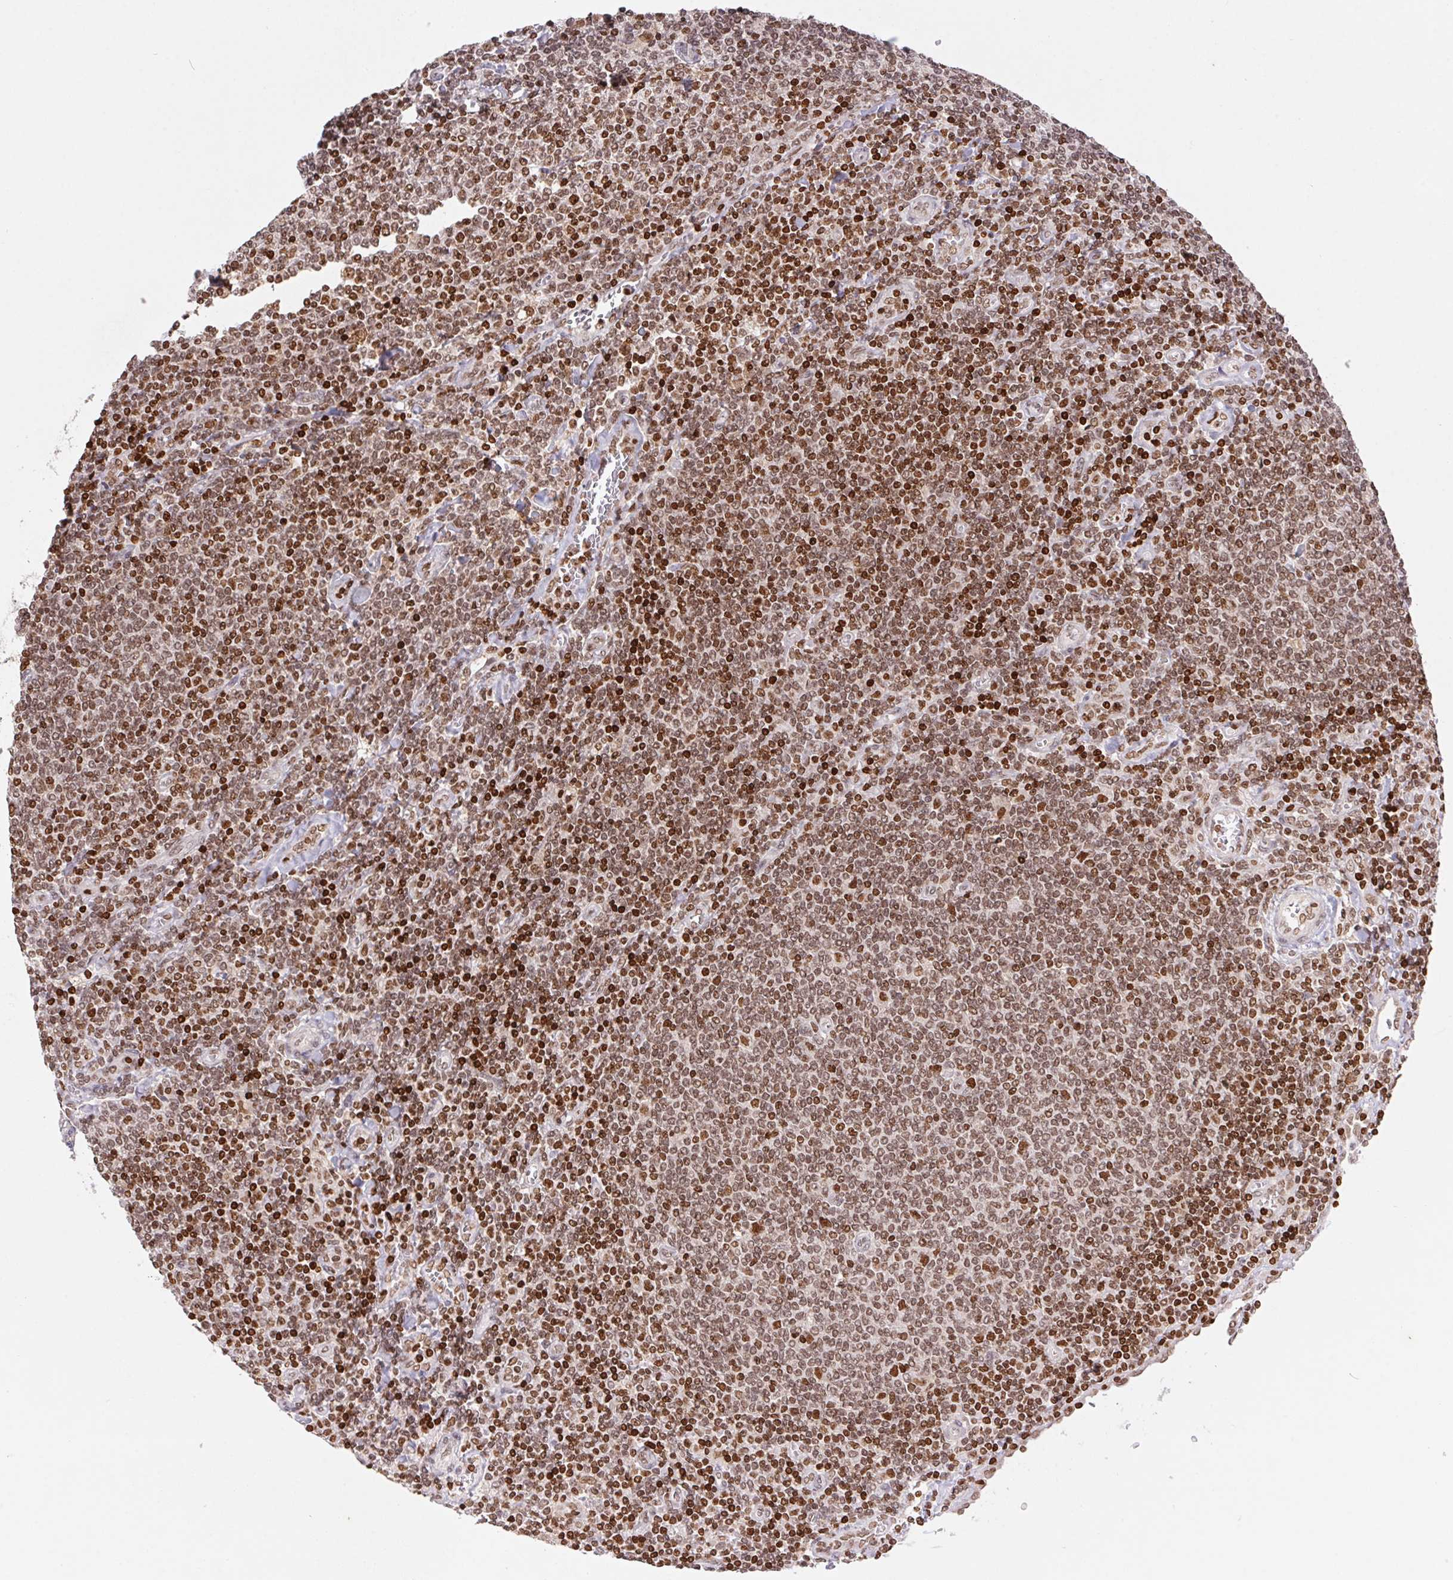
{"staining": {"intensity": "moderate", "quantity": ">75%", "location": "nuclear"}, "tissue": "lymphoma", "cell_type": "Tumor cells", "image_type": "cancer", "snomed": [{"axis": "morphology", "description": "Malignant lymphoma, non-Hodgkin's type, Low grade"}, {"axis": "topography", "description": "Lymph node"}], "caption": "Lymphoma stained for a protein (brown) exhibits moderate nuclear positive staining in approximately >75% of tumor cells.", "gene": "POLD3", "patient": {"sex": "male", "age": 52}}